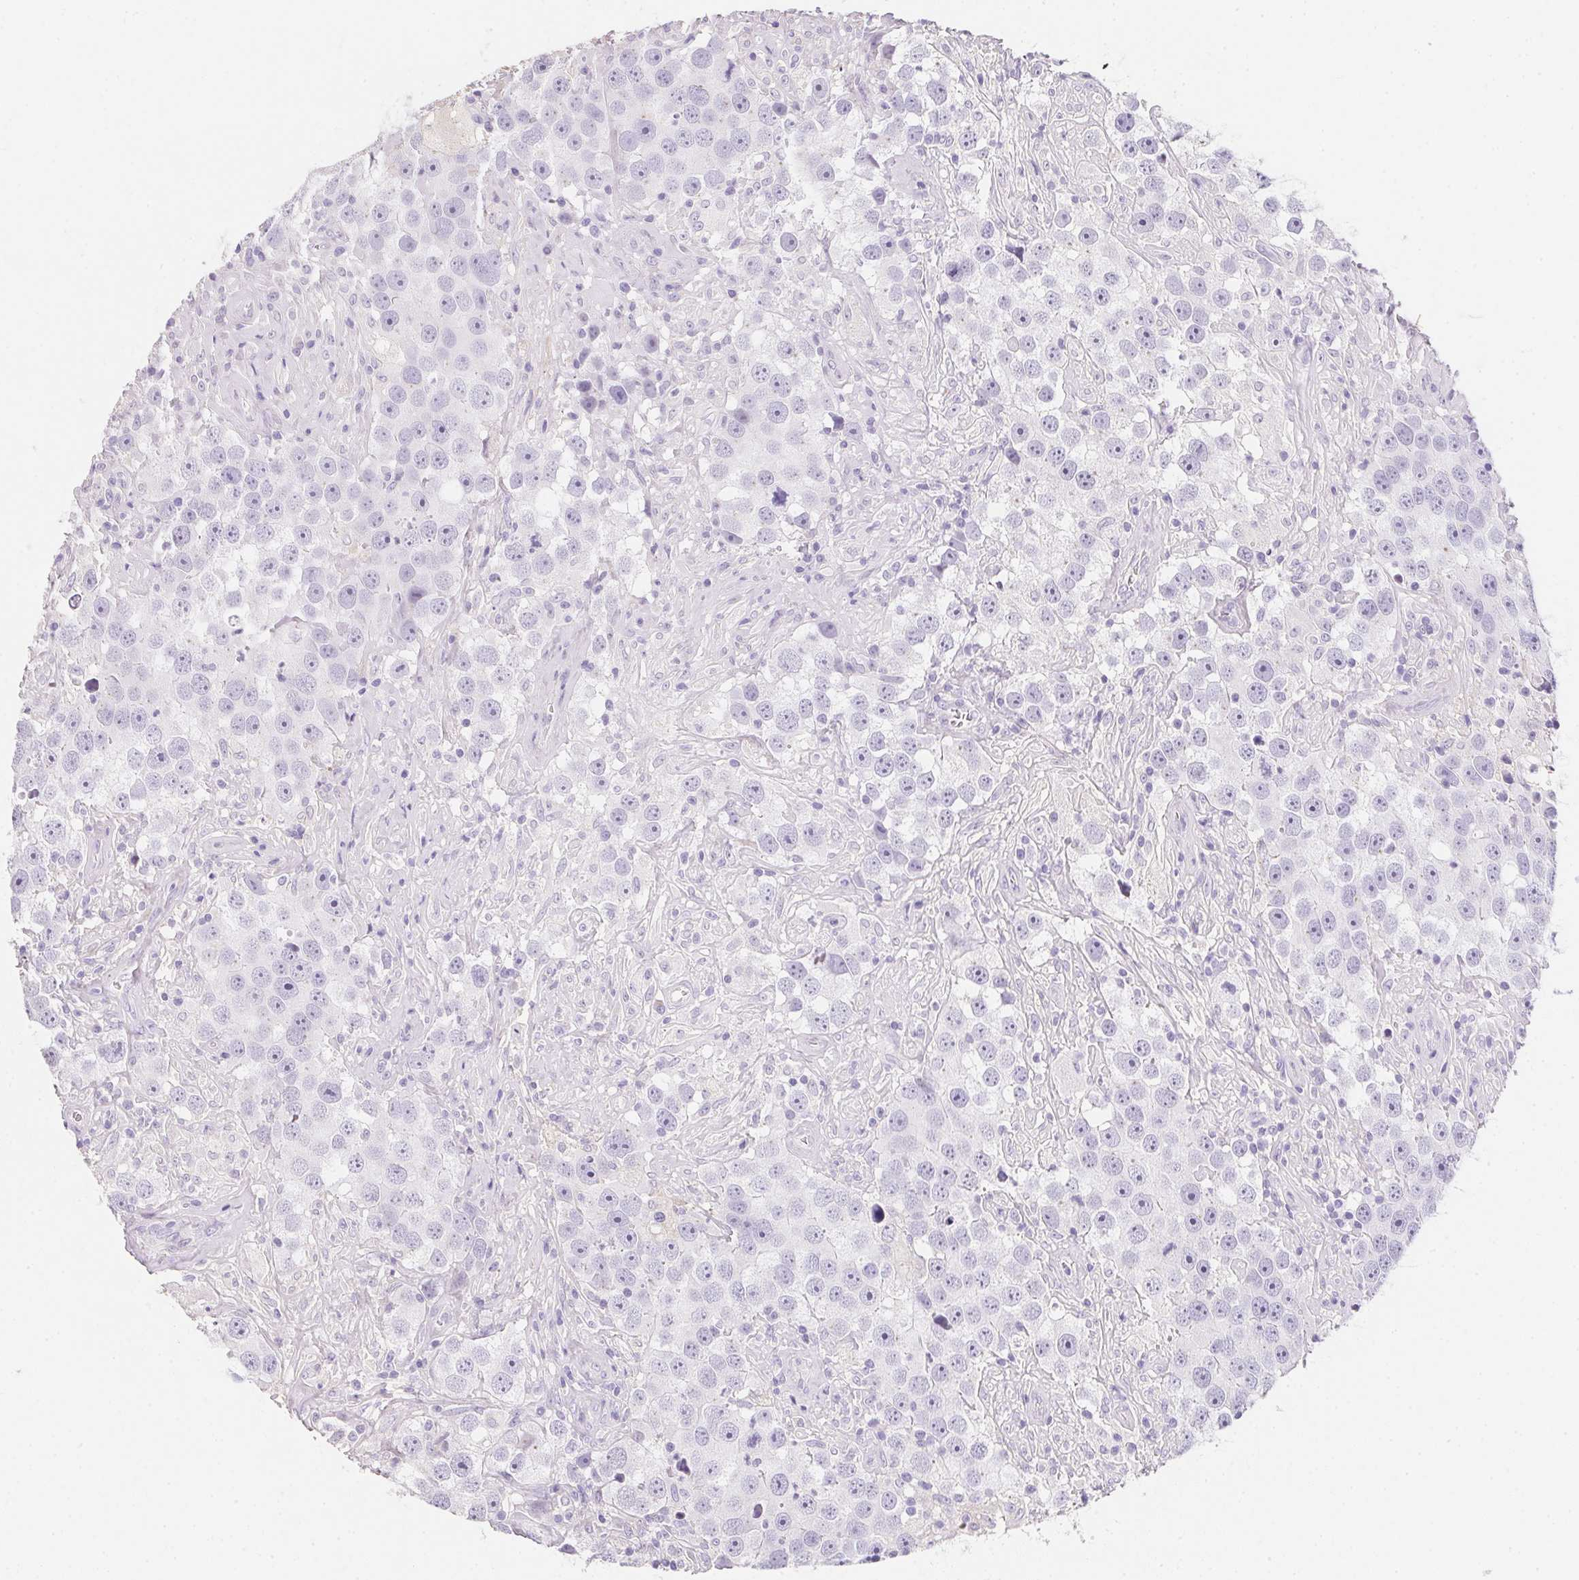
{"staining": {"intensity": "negative", "quantity": "none", "location": "none"}, "tissue": "testis cancer", "cell_type": "Tumor cells", "image_type": "cancer", "snomed": [{"axis": "morphology", "description": "Seminoma, NOS"}, {"axis": "topography", "description": "Testis"}], "caption": "An immunohistochemistry micrograph of seminoma (testis) is shown. There is no staining in tumor cells of seminoma (testis).", "gene": "AQP5", "patient": {"sex": "male", "age": 49}}